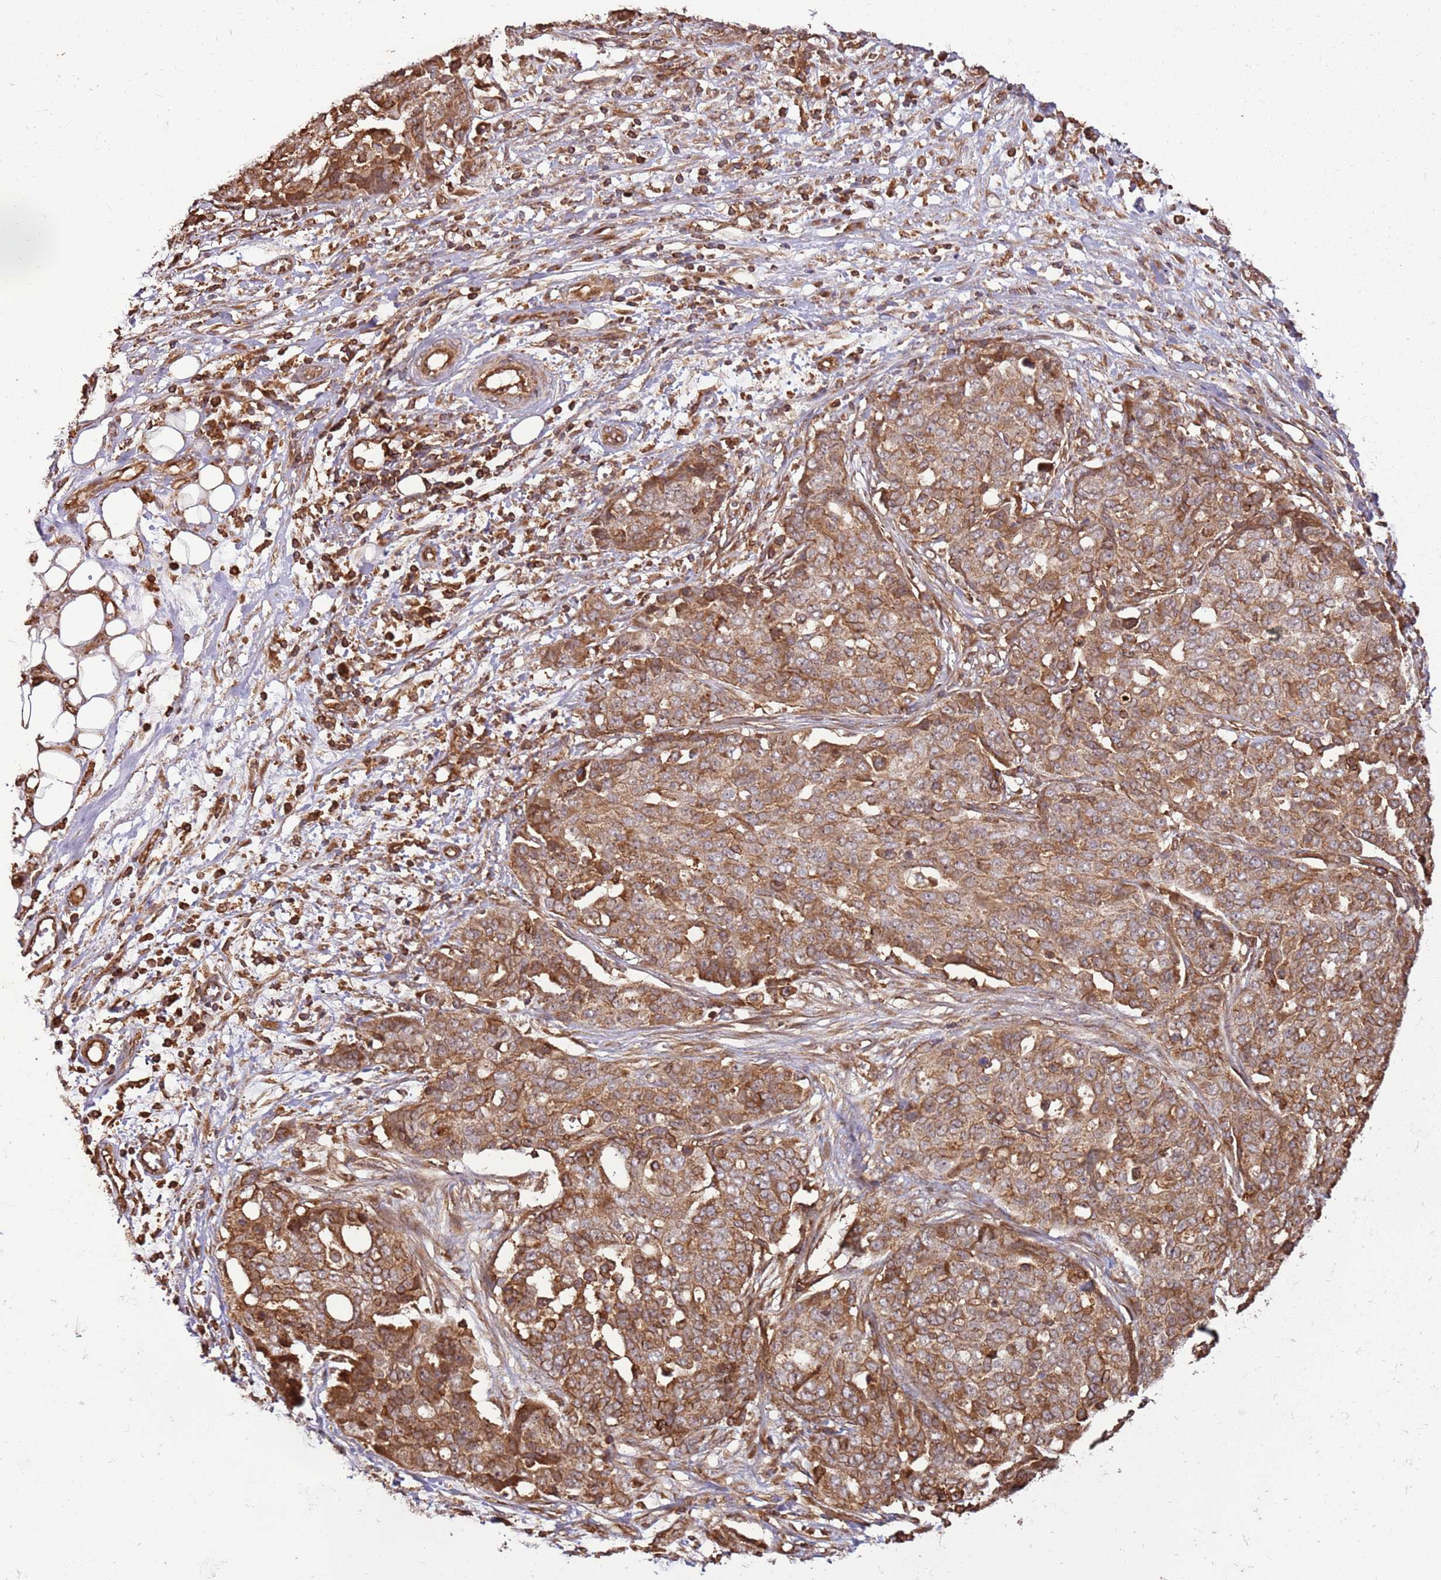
{"staining": {"intensity": "moderate", "quantity": ">75%", "location": "cytoplasmic/membranous"}, "tissue": "ovarian cancer", "cell_type": "Tumor cells", "image_type": "cancer", "snomed": [{"axis": "morphology", "description": "Cystadenocarcinoma, serous, NOS"}, {"axis": "topography", "description": "Soft tissue"}, {"axis": "topography", "description": "Ovary"}], "caption": "Moderate cytoplasmic/membranous staining for a protein is identified in approximately >75% of tumor cells of ovarian serous cystadenocarcinoma using immunohistochemistry (IHC).", "gene": "ACVR2A", "patient": {"sex": "female", "age": 57}}